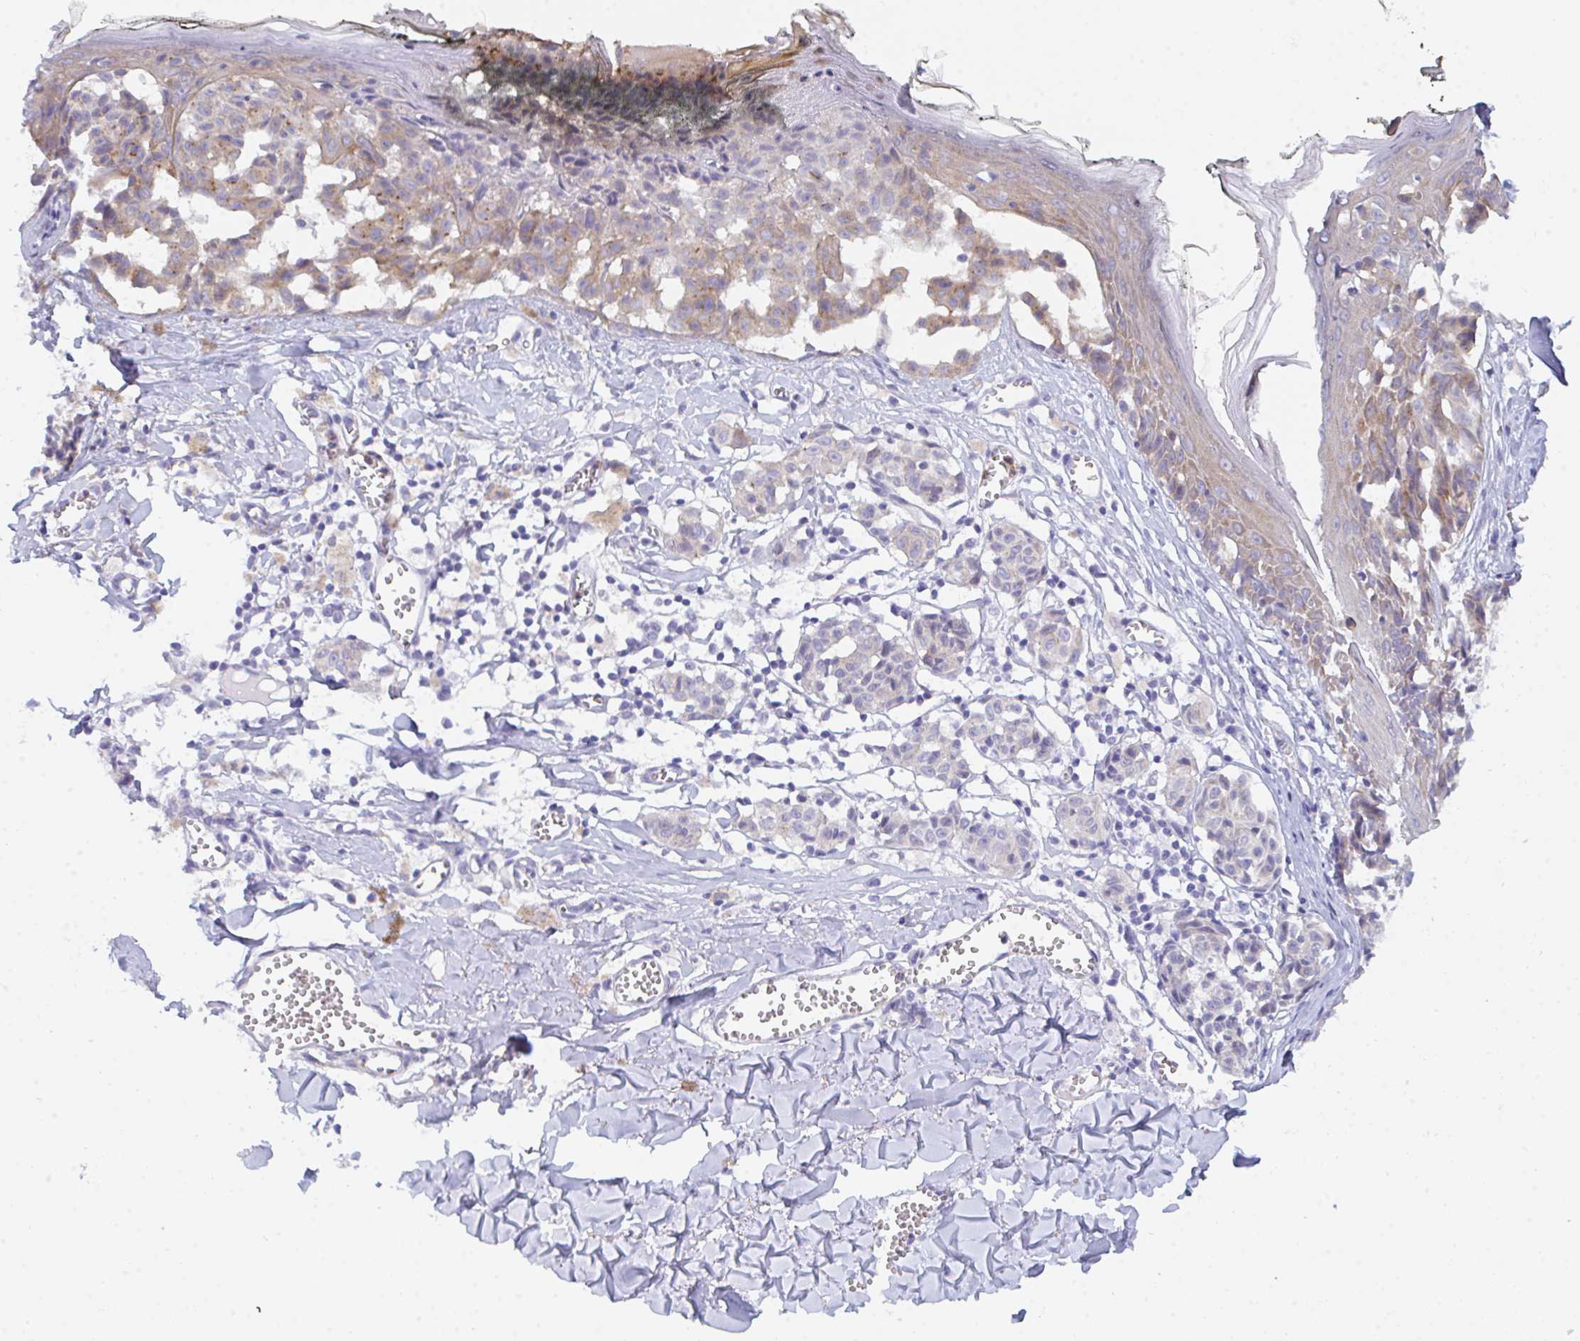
{"staining": {"intensity": "moderate", "quantity": "25%-75%", "location": "cytoplasmic/membranous"}, "tissue": "melanoma", "cell_type": "Tumor cells", "image_type": "cancer", "snomed": [{"axis": "morphology", "description": "Malignant melanoma, NOS"}, {"axis": "topography", "description": "Skin"}], "caption": "About 25%-75% of tumor cells in human malignant melanoma reveal moderate cytoplasmic/membranous protein expression as visualized by brown immunohistochemical staining.", "gene": "CEP170B", "patient": {"sex": "female", "age": 43}}